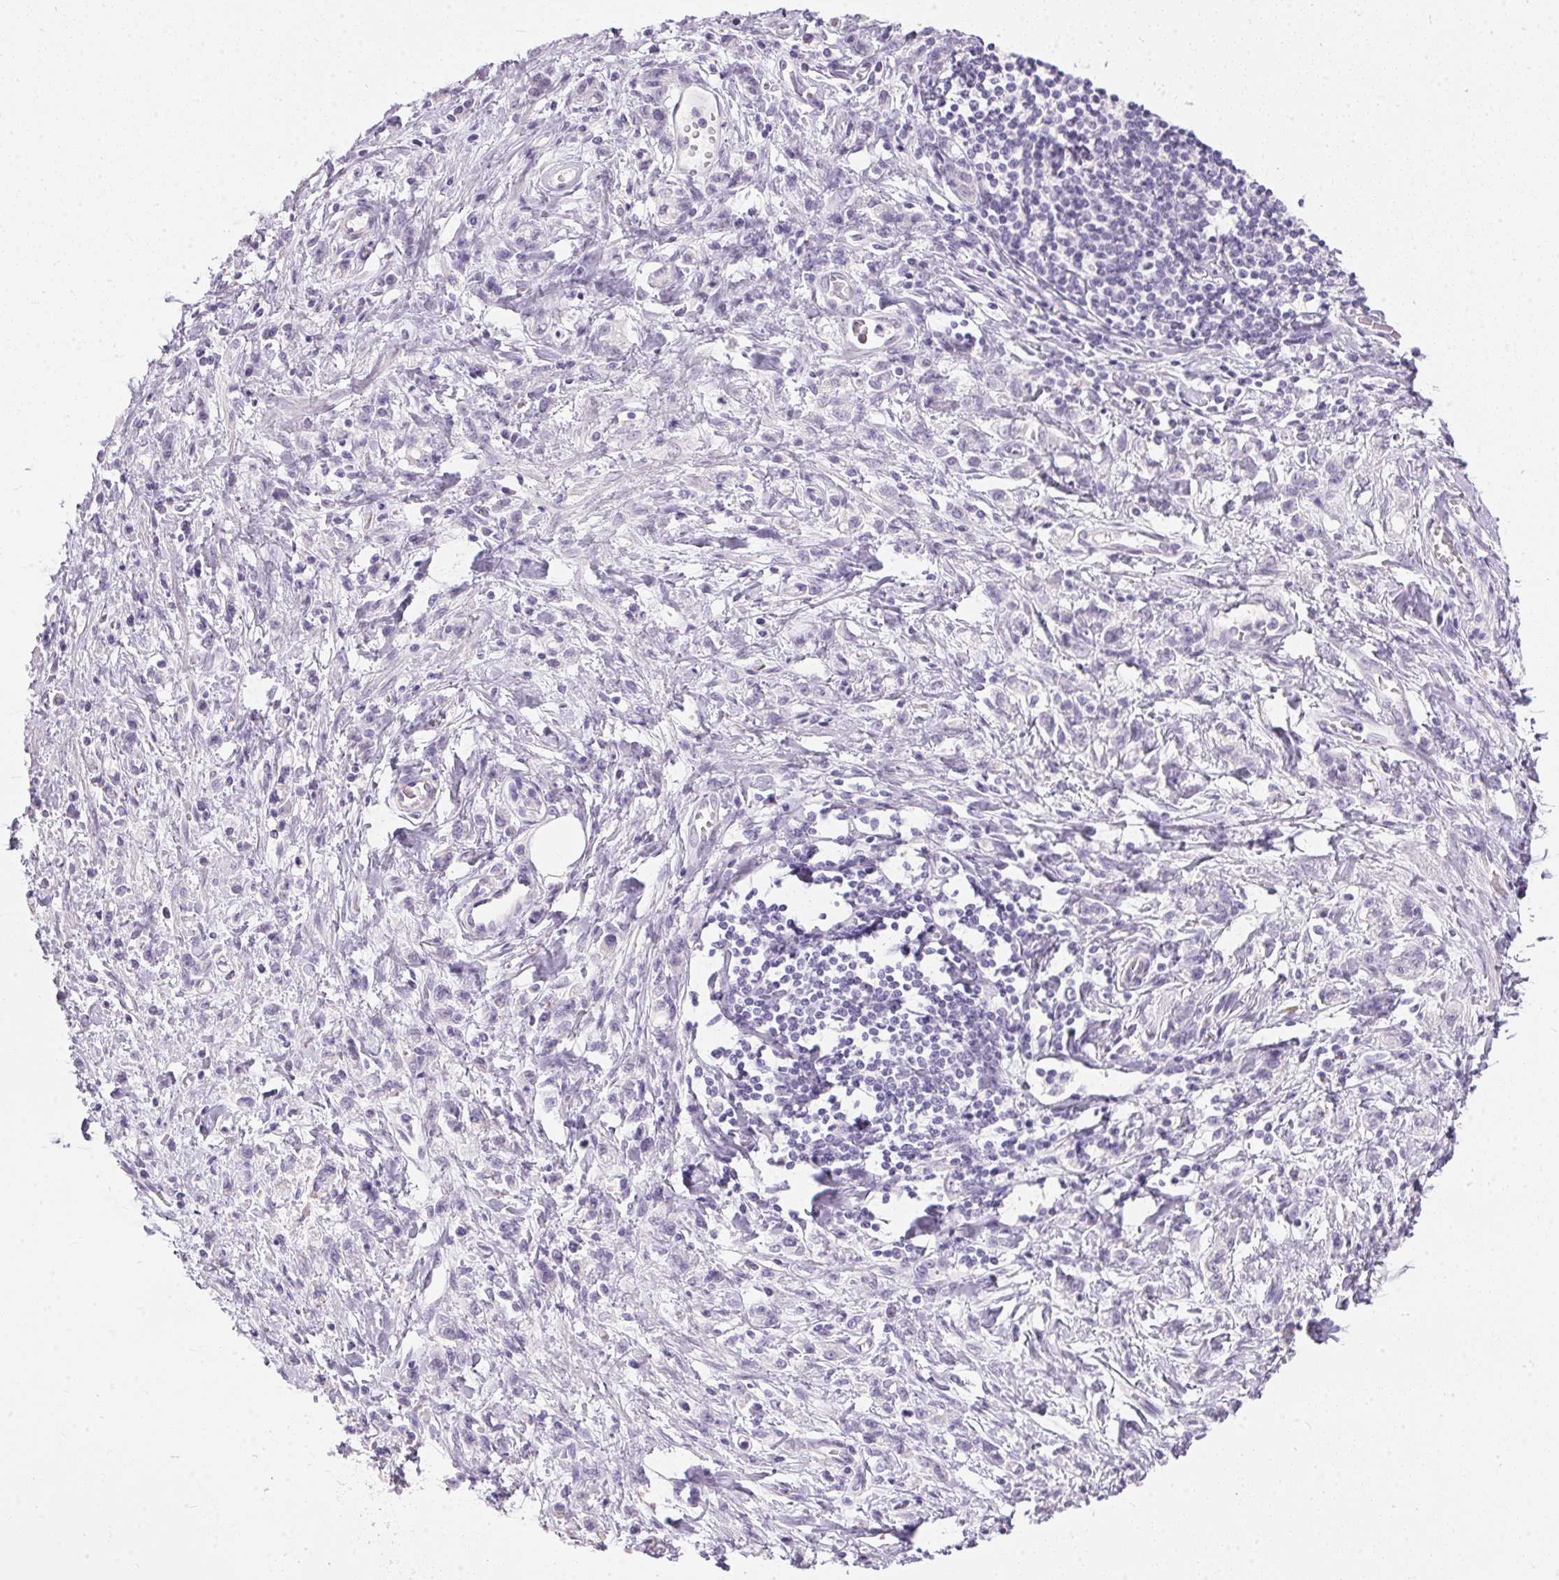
{"staining": {"intensity": "negative", "quantity": "none", "location": "none"}, "tissue": "stomach cancer", "cell_type": "Tumor cells", "image_type": "cancer", "snomed": [{"axis": "morphology", "description": "Adenocarcinoma, NOS"}, {"axis": "topography", "description": "Stomach"}], "caption": "Immunohistochemistry micrograph of neoplastic tissue: human stomach adenocarcinoma stained with DAB displays no significant protein staining in tumor cells.", "gene": "GBP6", "patient": {"sex": "male", "age": 77}}